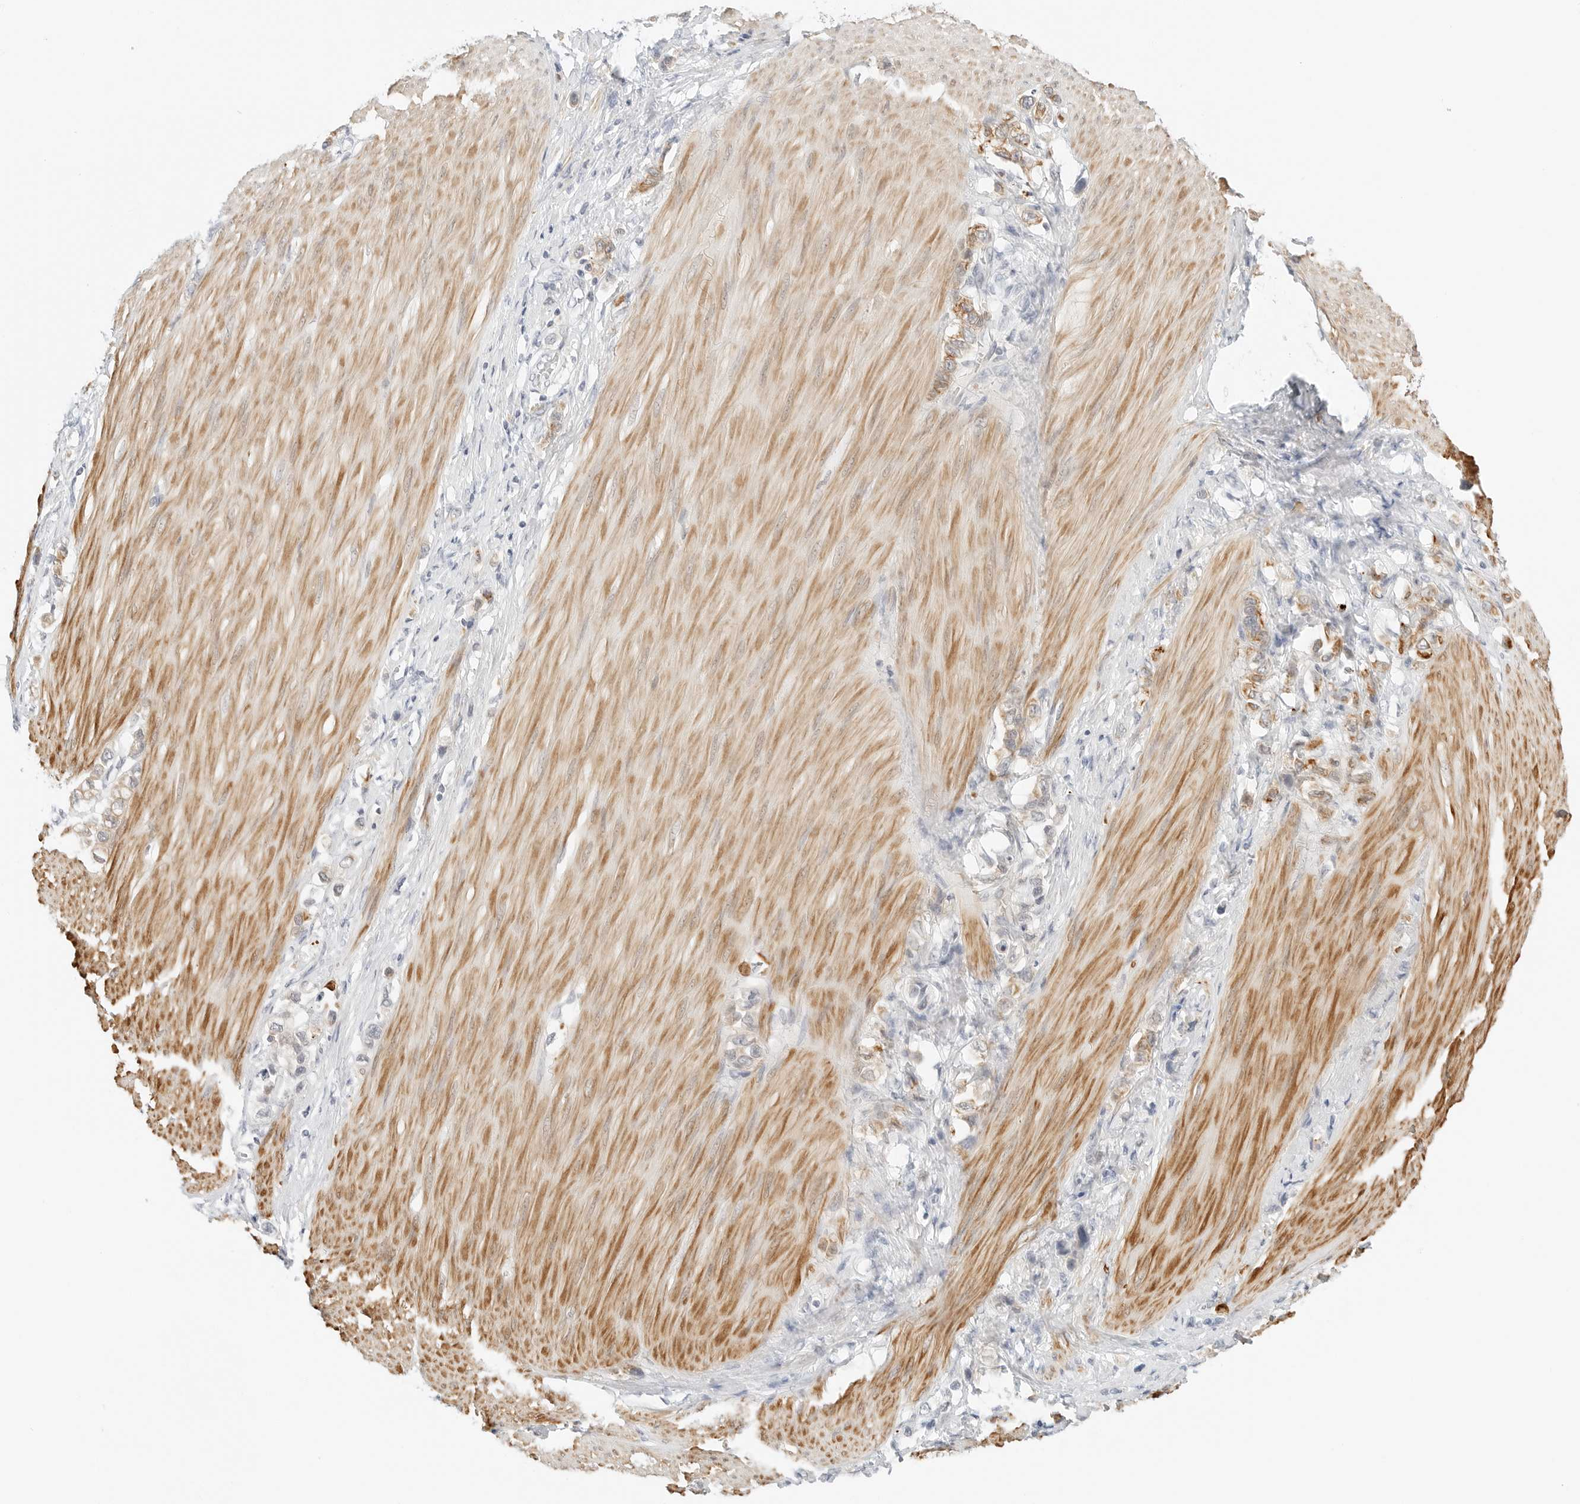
{"staining": {"intensity": "weak", "quantity": "<25%", "location": "cytoplasmic/membranous"}, "tissue": "stomach cancer", "cell_type": "Tumor cells", "image_type": "cancer", "snomed": [{"axis": "morphology", "description": "Adenocarcinoma, NOS"}, {"axis": "topography", "description": "Stomach"}], "caption": "High magnification brightfield microscopy of stomach cancer (adenocarcinoma) stained with DAB (brown) and counterstained with hematoxylin (blue): tumor cells show no significant staining.", "gene": "IQCC", "patient": {"sex": "female", "age": 65}}